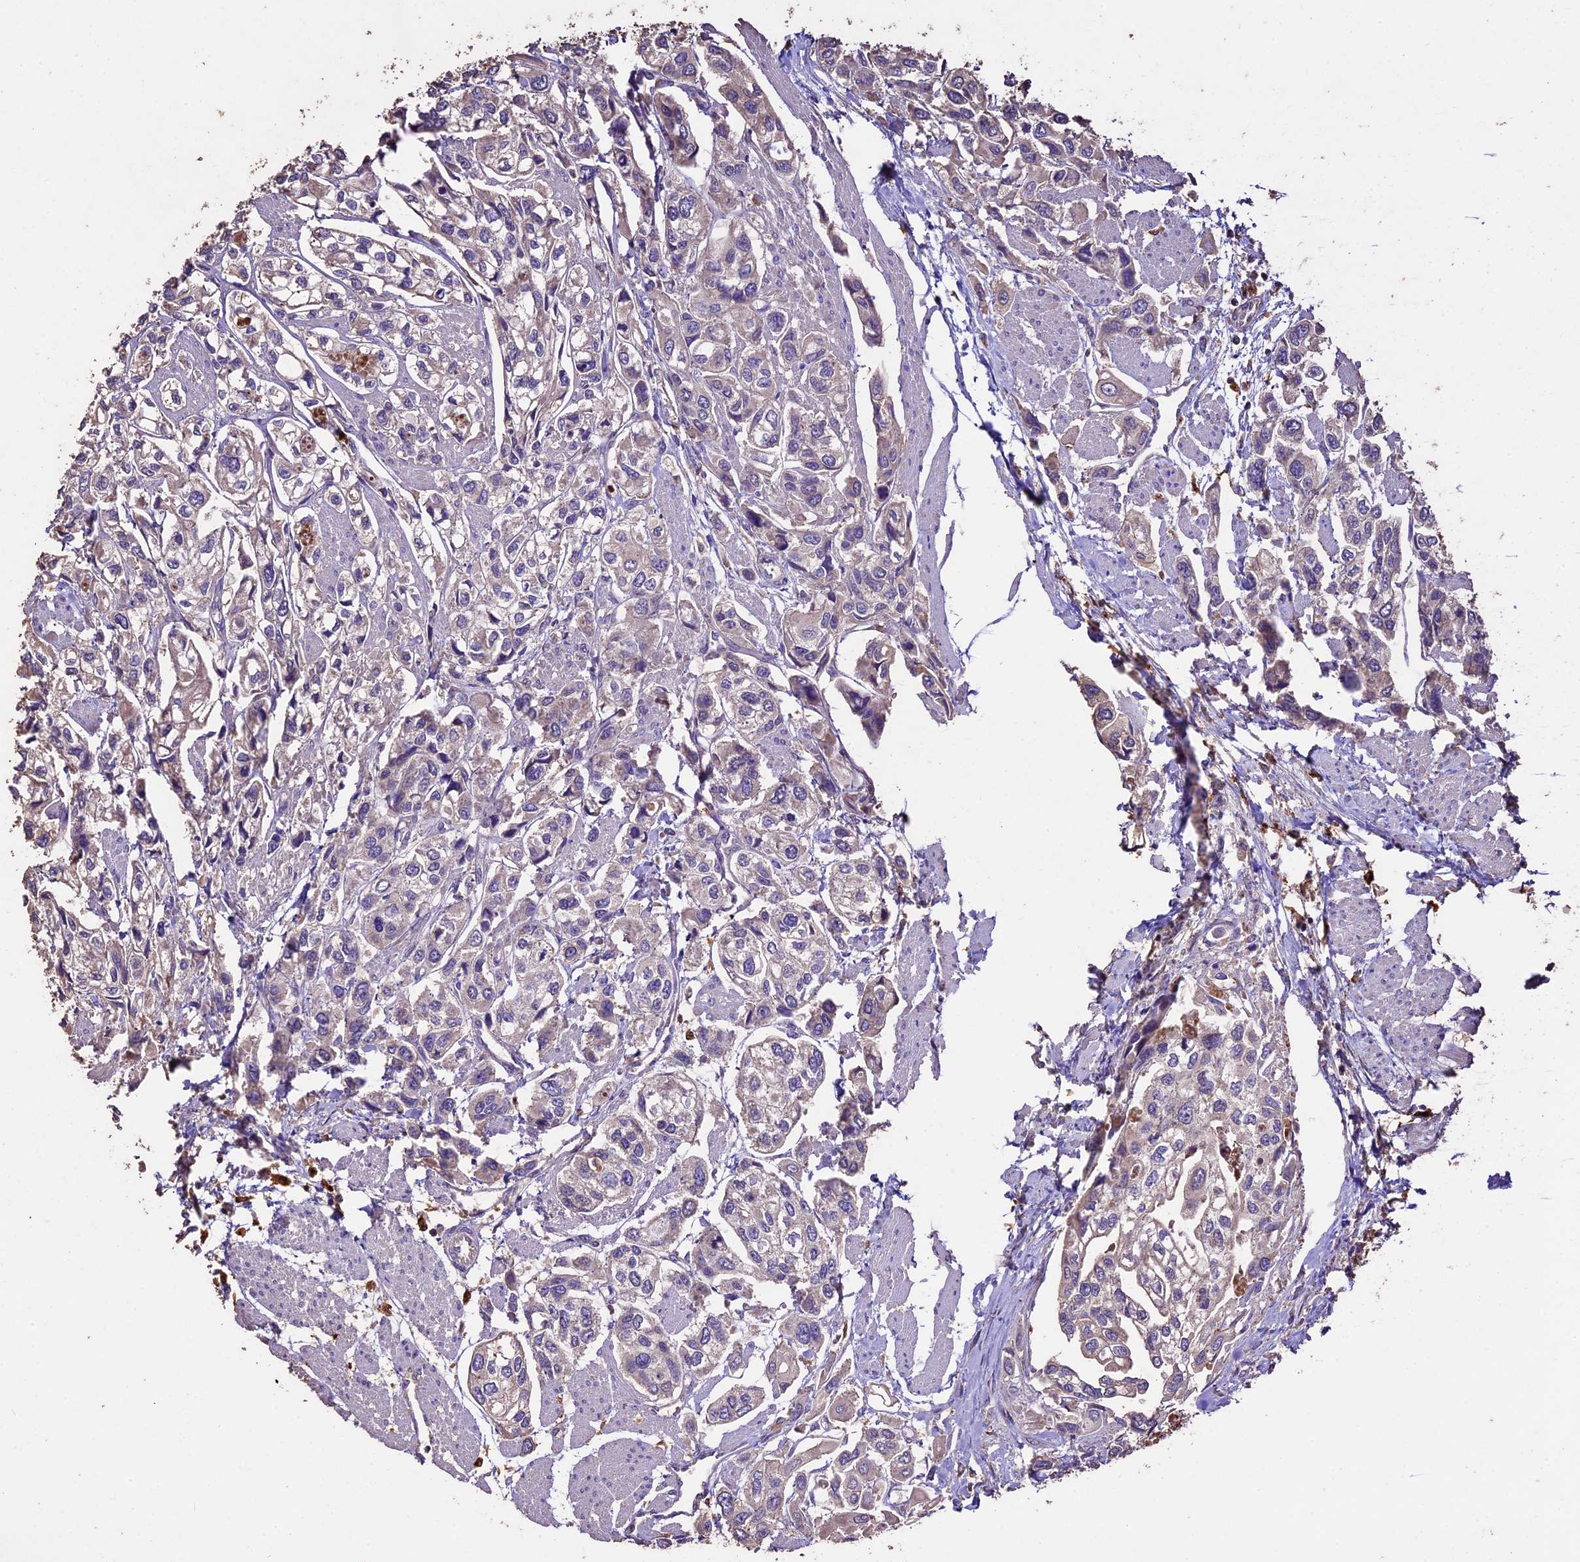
{"staining": {"intensity": "negative", "quantity": "none", "location": "none"}, "tissue": "urothelial cancer", "cell_type": "Tumor cells", "image_type": "cancer", "snomed": [{"axis": "morphology", "description": "Urothelial carcinoma, High grade"}, {"axis": "topography", "description": "Urinary bladder"}], "caption": "Tumor cells are negative for brown protein staining in urothelial carcinoma (high-grade).", "gene": "CRLF1", "patient": {"sex": "male", "age": 67}}